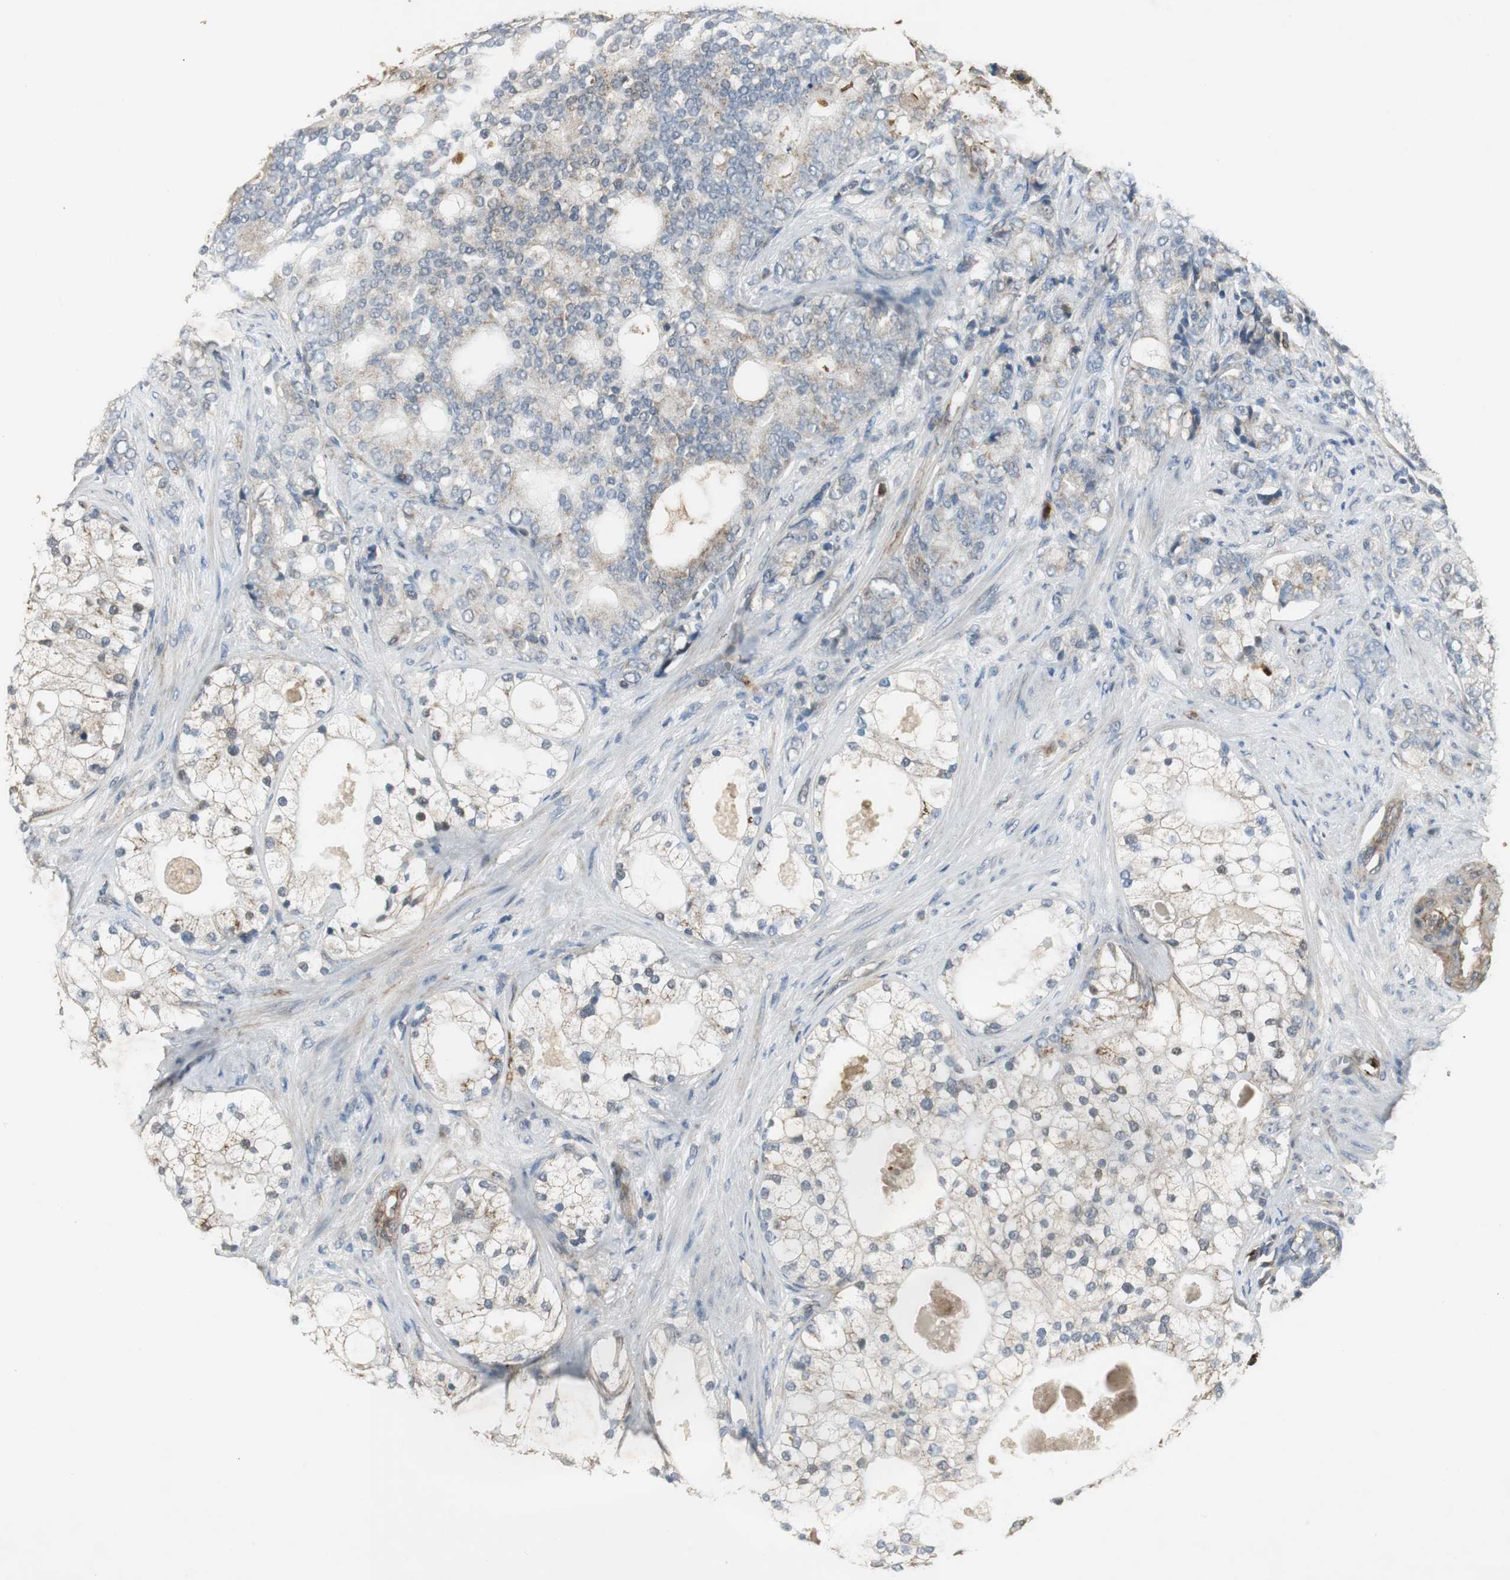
{"staining": {"intensity": "weak", "quantity": "25%-75%", "location": "cytoplasmic/membranous"}, "tissue": "prostate cancer", "cell_type": "Tumor cells", "image_type": "cancer", "snomed": [{"axis": "morphology", "description": "Adenocarcinoma, Low grade"}, {"axis": "topography", "description": "Prostate"}], "caption": "Immunohistochemical staining of adenocarcinoma (low-grade) (prostate) displays low levels of weak cytoplasmic/membranous staining in about 25%-75% of tumor cells.", "gene": "JTB", "patient": {"sex": "male", "age": 58}}